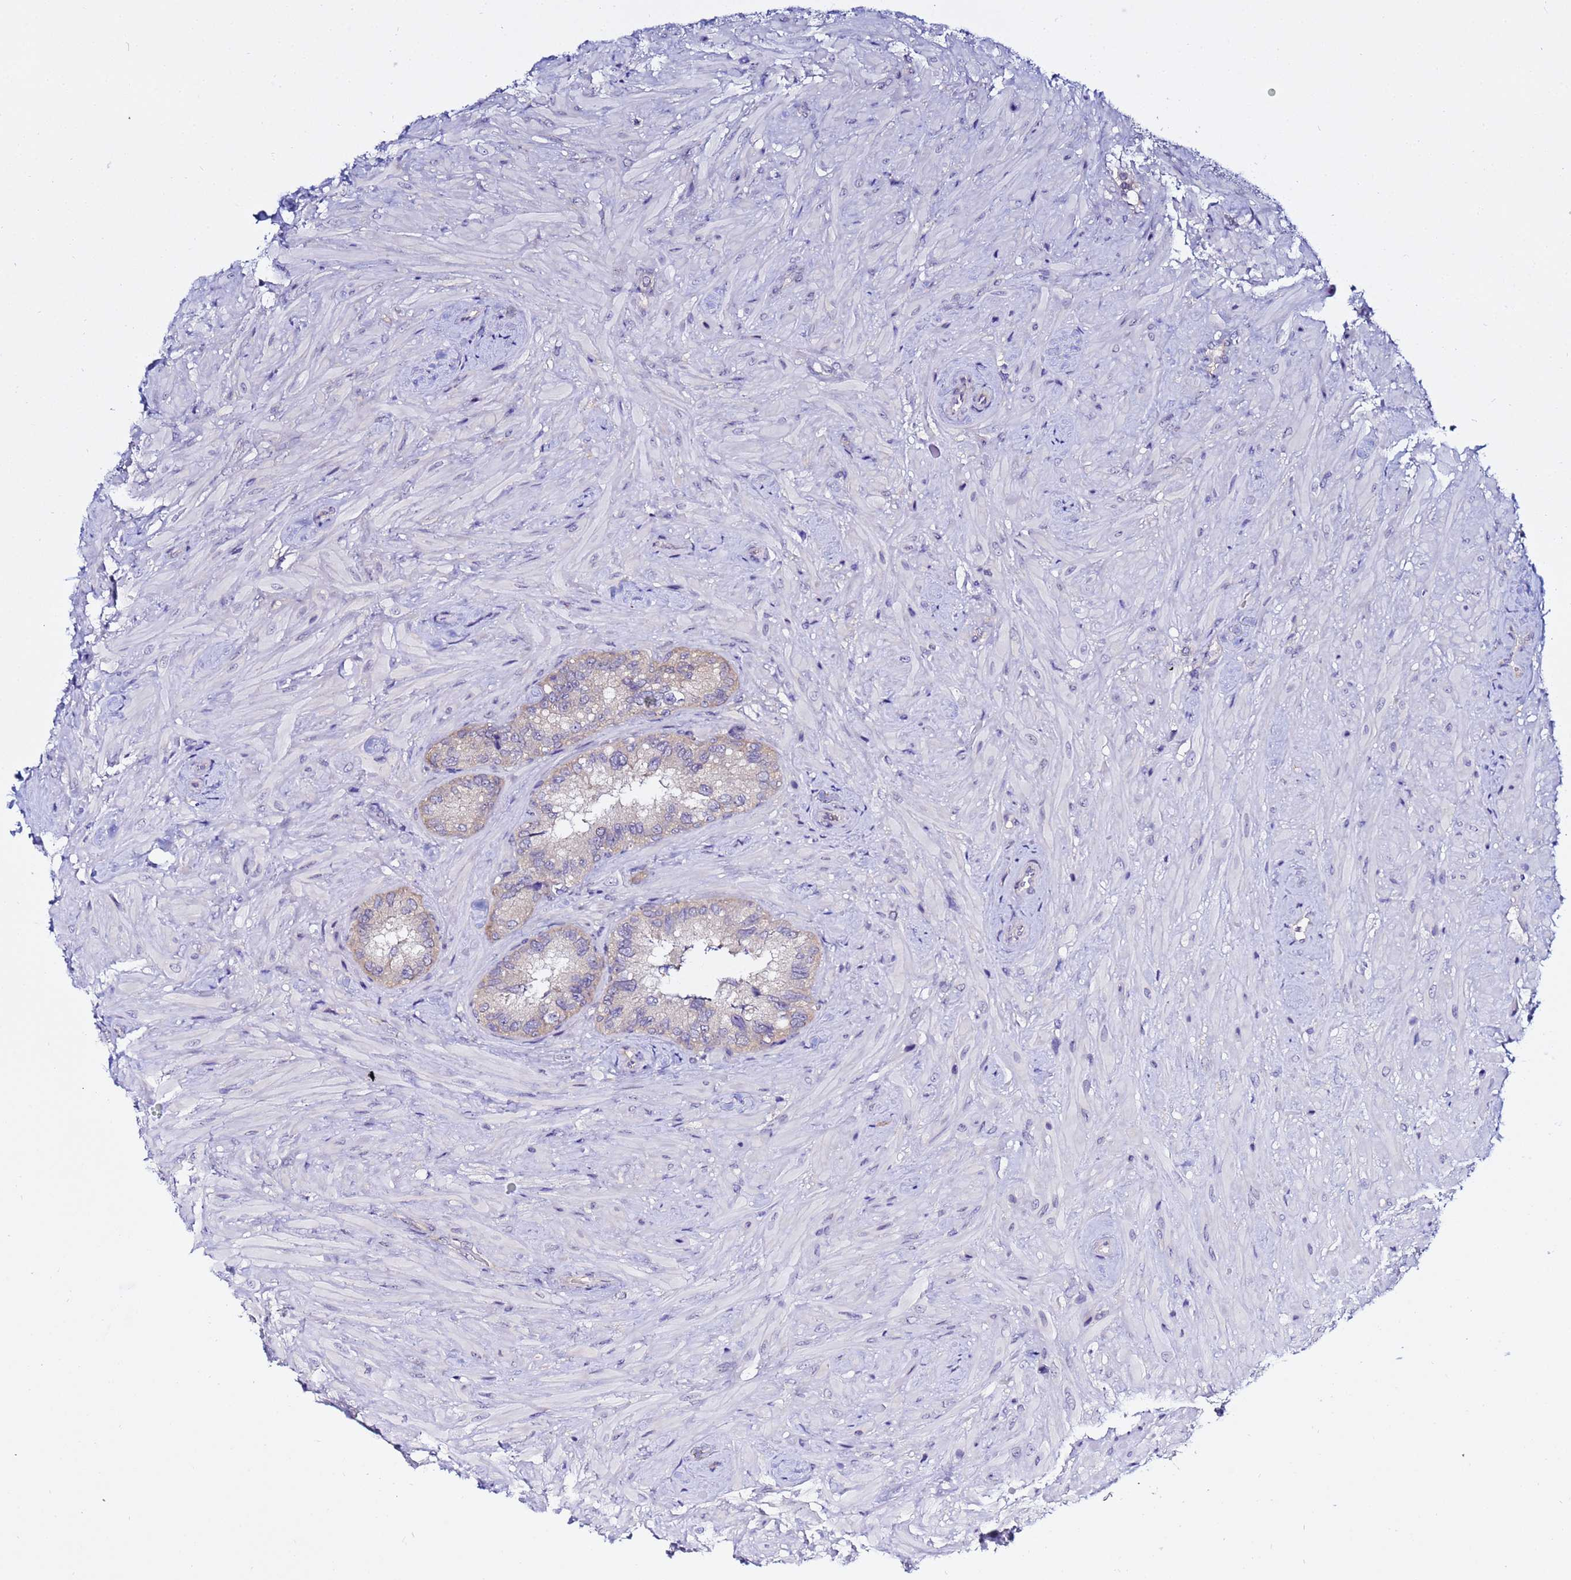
{"staining": {"intensity": "weak", "quantity": "25%-75%", "location": "cytoplasmic/membranous"}, "tissue": "seminal vesicle", "cell_type": "Glandular cells", "image_type": "normal", "snomed": [{"axis": "morphology", "description": "Normal tissue, NOS"}, {"axis": "topography", "description": "Seminal veicle"}, {"axis": "topography", "description": "Peripheral nerve tissue"}], "caption": "Seminal vesicle stained for a protein reveals weak cytoplasmic/membranous positivity in glandular cells. (Brightfield microscopy of DAB IHC at high magnification).", "gene": "LENG1", "patient": {"sex": "male", "age": 67}}